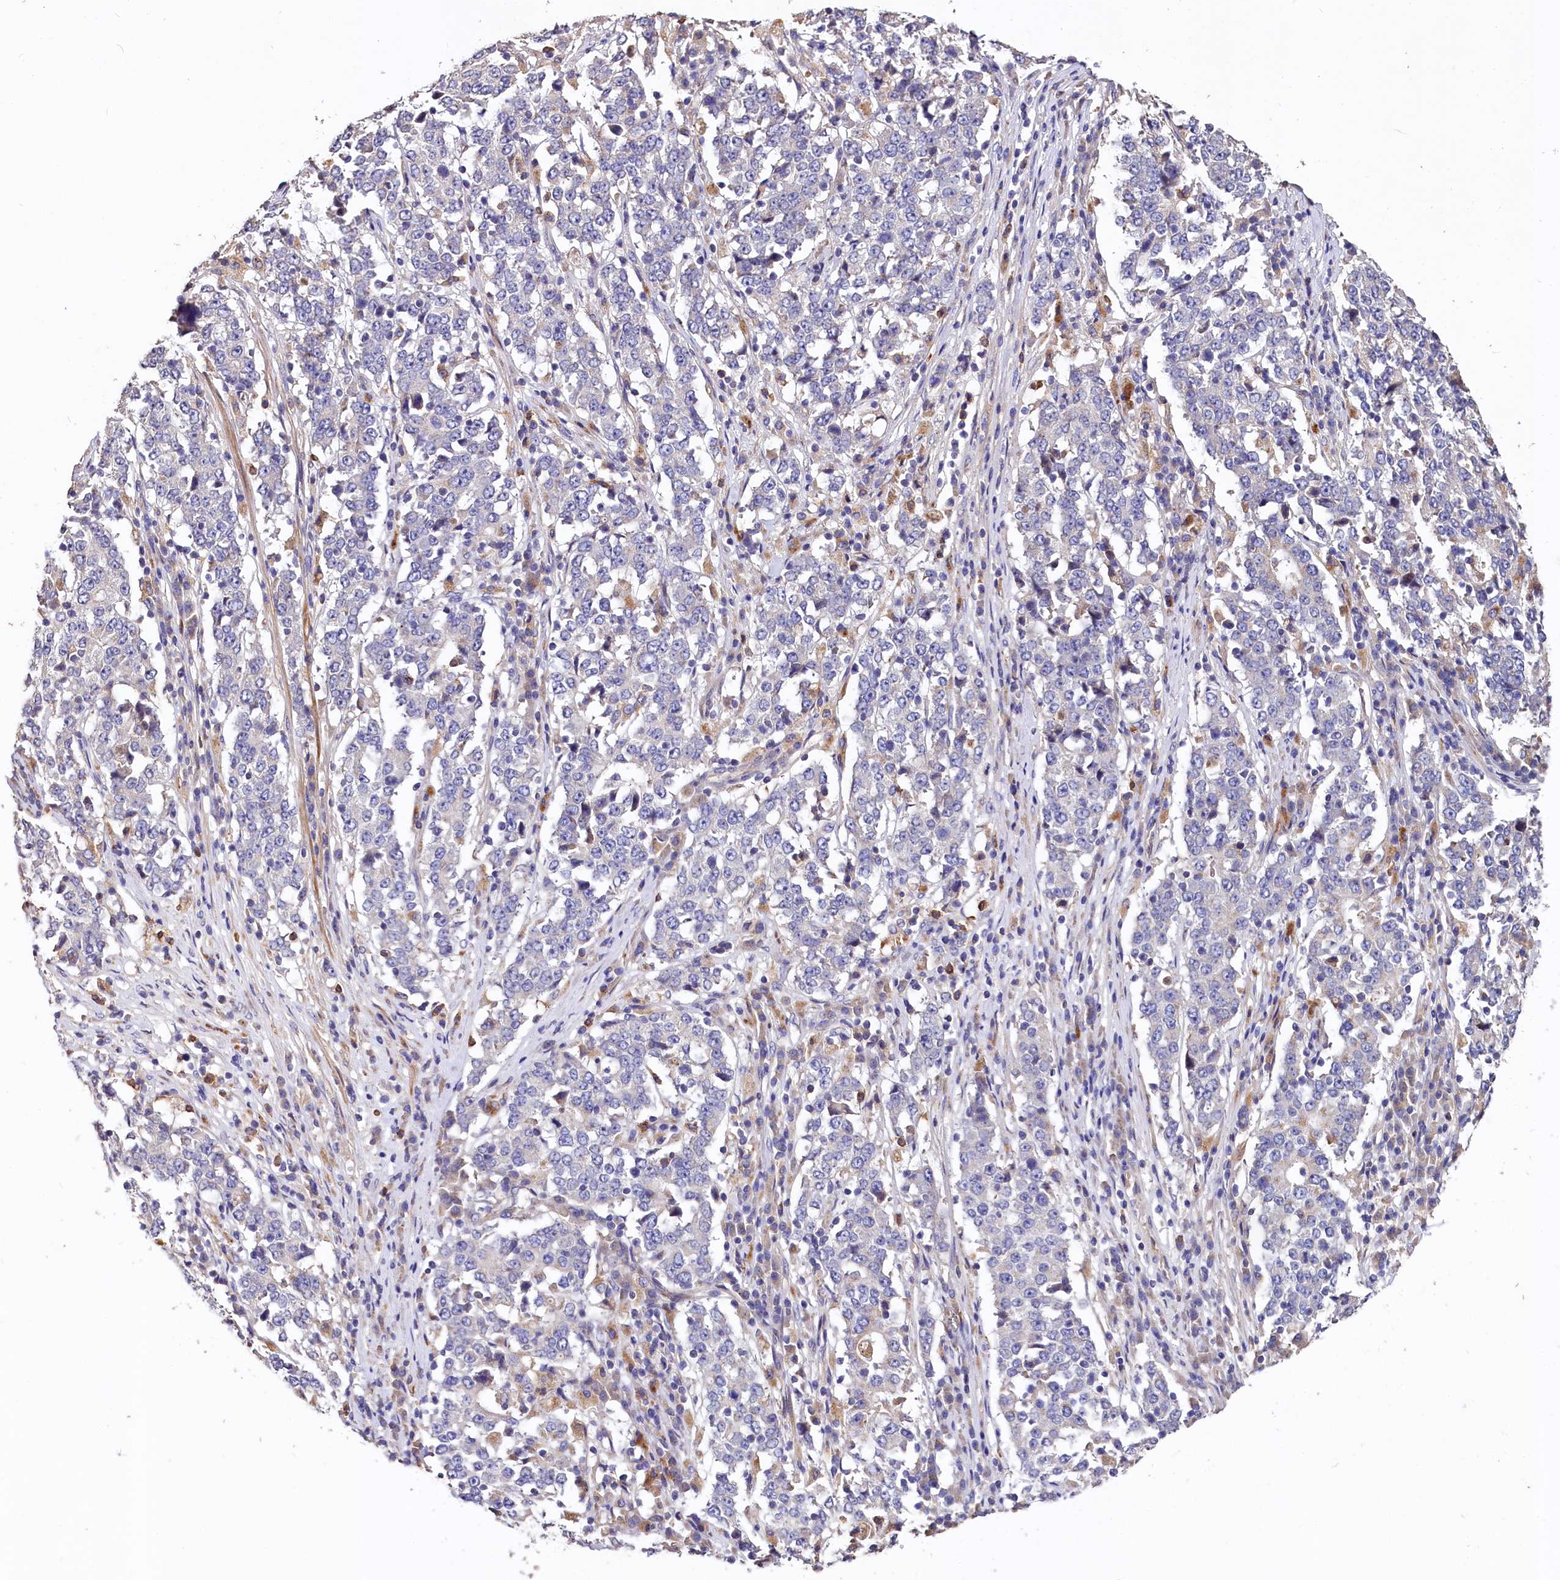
{"staining": {"intensity": "negative", "quantity": "none", "location": "none"}, "tissue": "stomach cancer", "cell_type": "Tumor cells", "image_type": "cancer", "snomed": [{"axis": "morphology", "description": "Adenocarcinoma, NOS"}, {"axis": "topography", "description": "Stomach"}], "caption": "Tumor cells show no significant staining in adenocarcinoma (stomach). The staining is performed using DAB (3,3'-diaminobenzidine) brown chromogen with nuclei counter-stained in using hematoxylin.", "gene": "SPRYD3", "patient": {"sex": "male", "age": 59}}